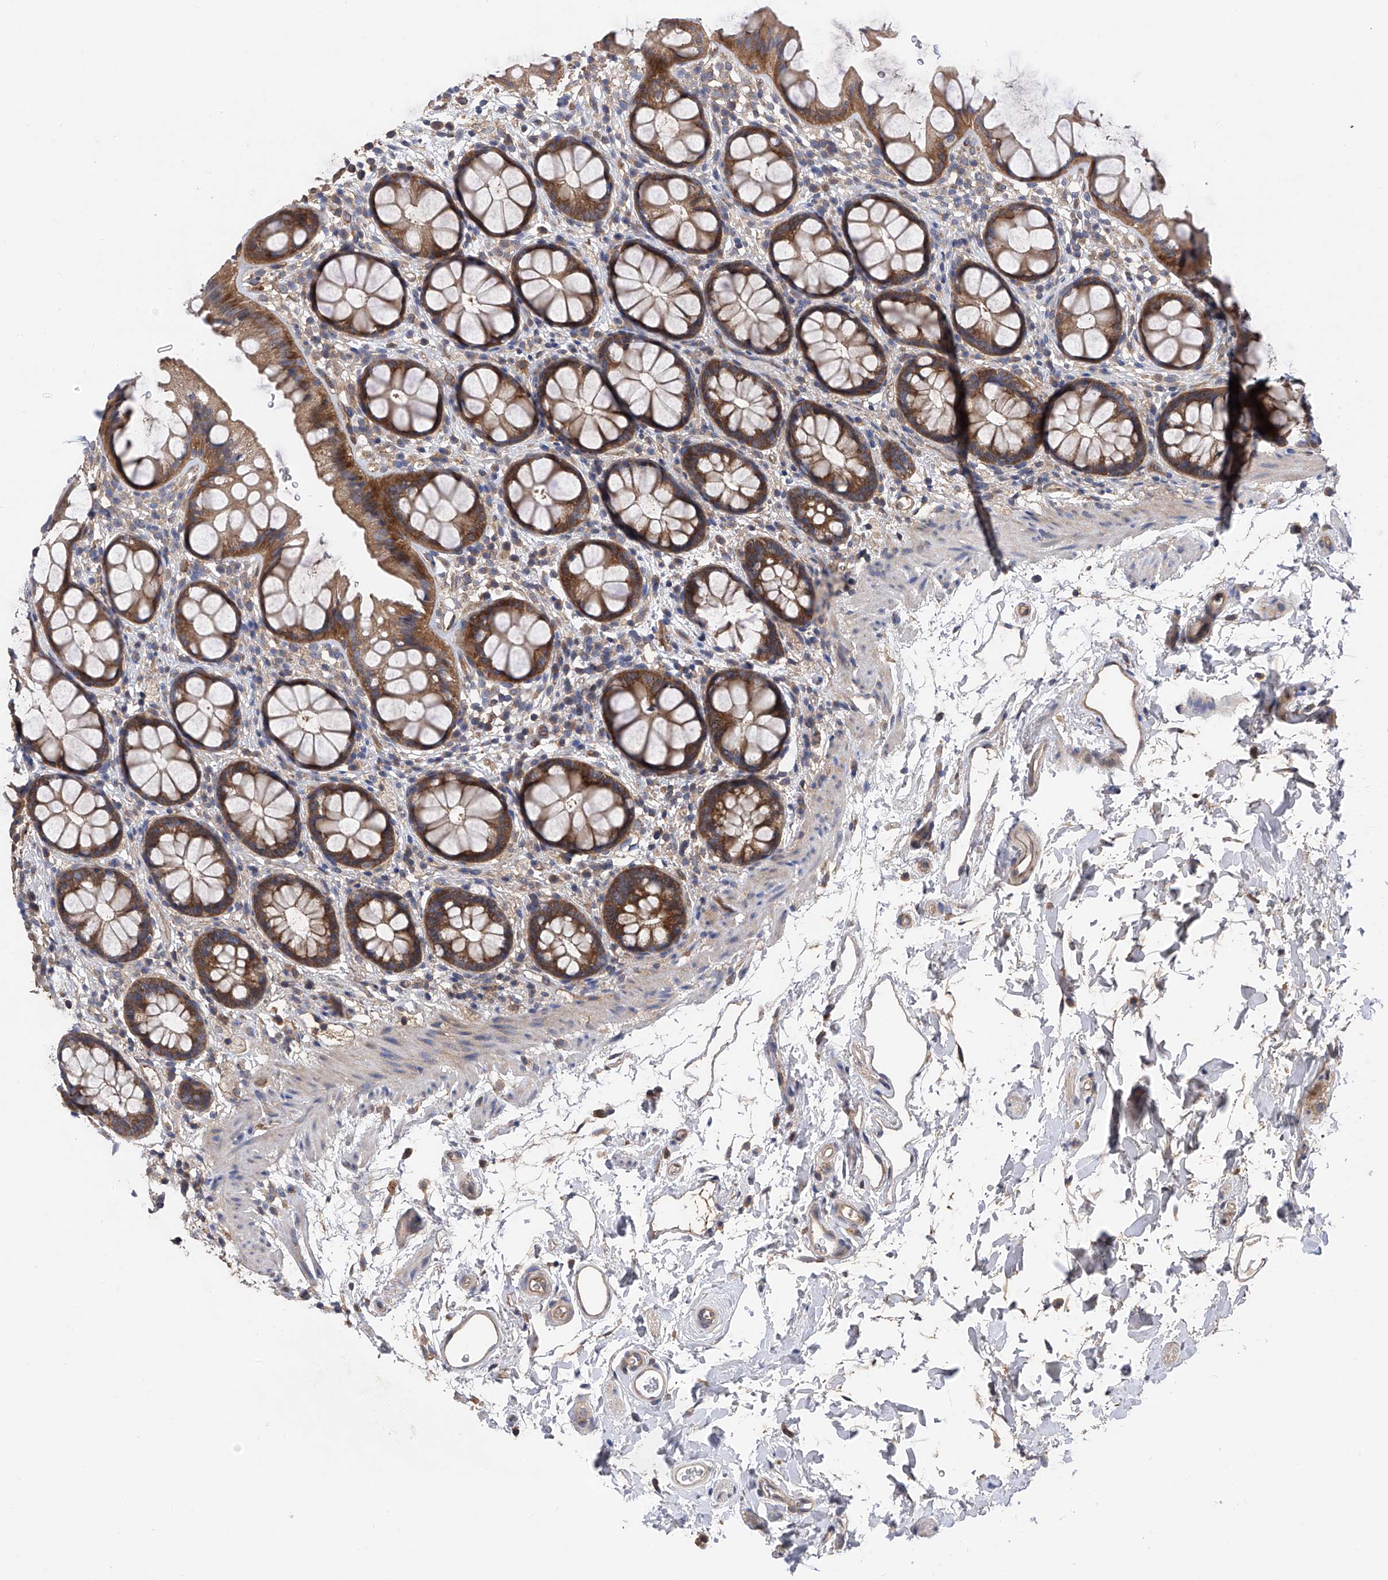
{"staining": {"intensity": "strong", "quantity": ">75%", "location": "cytoplasmic/membranous"}, "tissue": "rectum", "cell_type": "Glandular cells", "image_type": "normal", "snomed": [{"axis": "morphology", "description": "Normal tissue, NOS"}, {"axis": "topography", "description": "Rectum"}], "caption": "Protein staining shows strong cytoplasmic/membranous staining in about >75% of glandular cells in benign rectum. (brown staining indicates protein expression, while blue staining denotes nuclei).", "gene": "PTK2", "patient": {"sex": "female", "age": 65}}